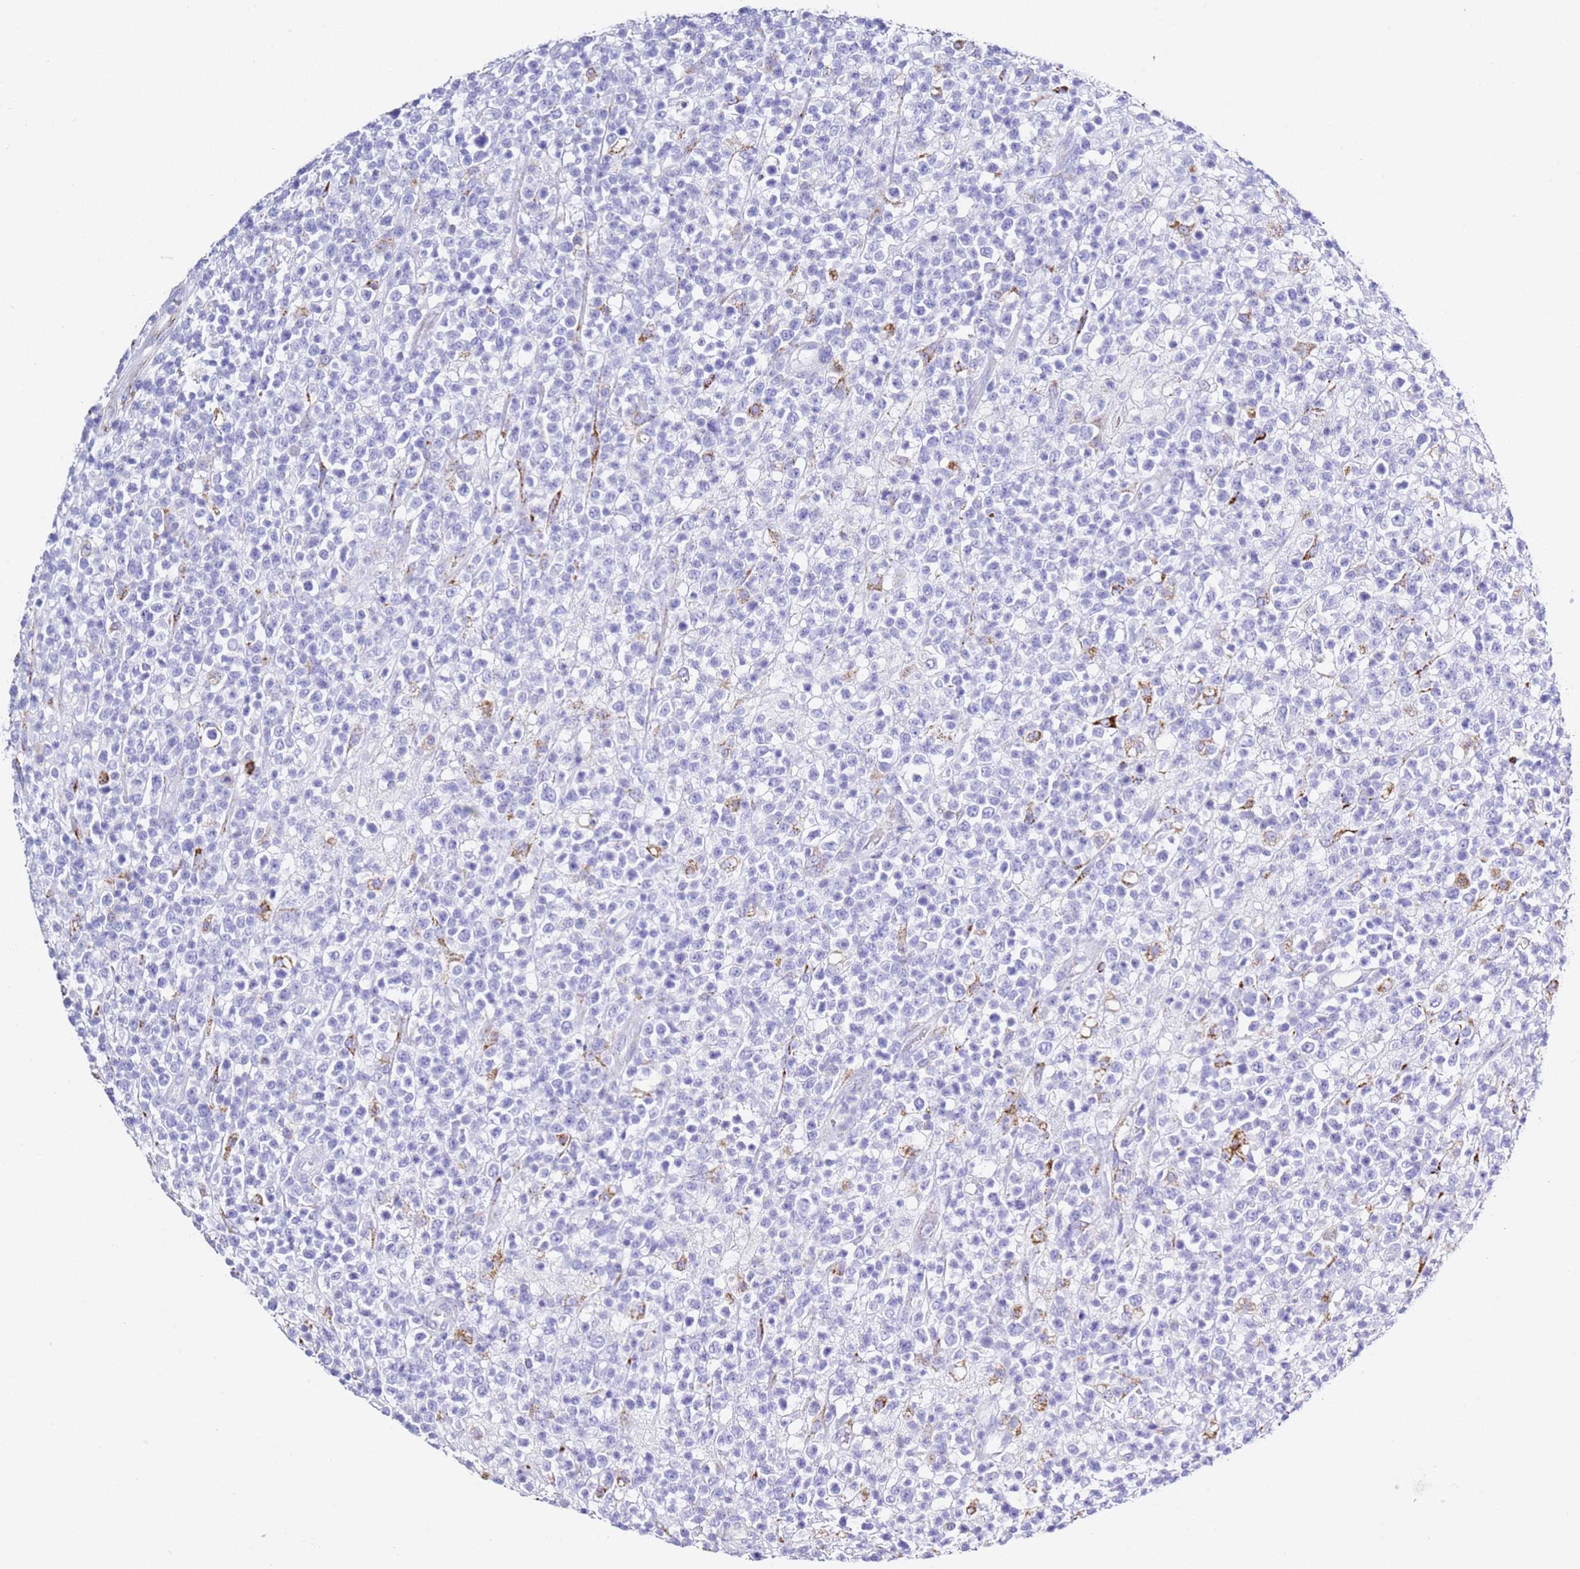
{"staining": {"intensity": "negative", "quantity": "none", "location": "none"}, "tissue": "lymphoma", "cell_type": "Tumor cells", "image_type": "cancer", "snomed": [{"axis": "morphology", "description": "Malignant lymphoma, non-Hodgkin's type, High grade"}, {"axis": "topography", "description": "Colon"}], "caption": "A high-resolution image shows IHC staining of malignant lymphoma, non-Hodgkin's type (high-grade), which demonstrates no significant expression in tumor cells. The staining is performed using DAB (3,3'-diaminobenzidine) brown chromogen with nuclei counter-stained in using hematoxylin.", "gene": "PTBP2", "patient": {"sex": "female", "age": 53}}